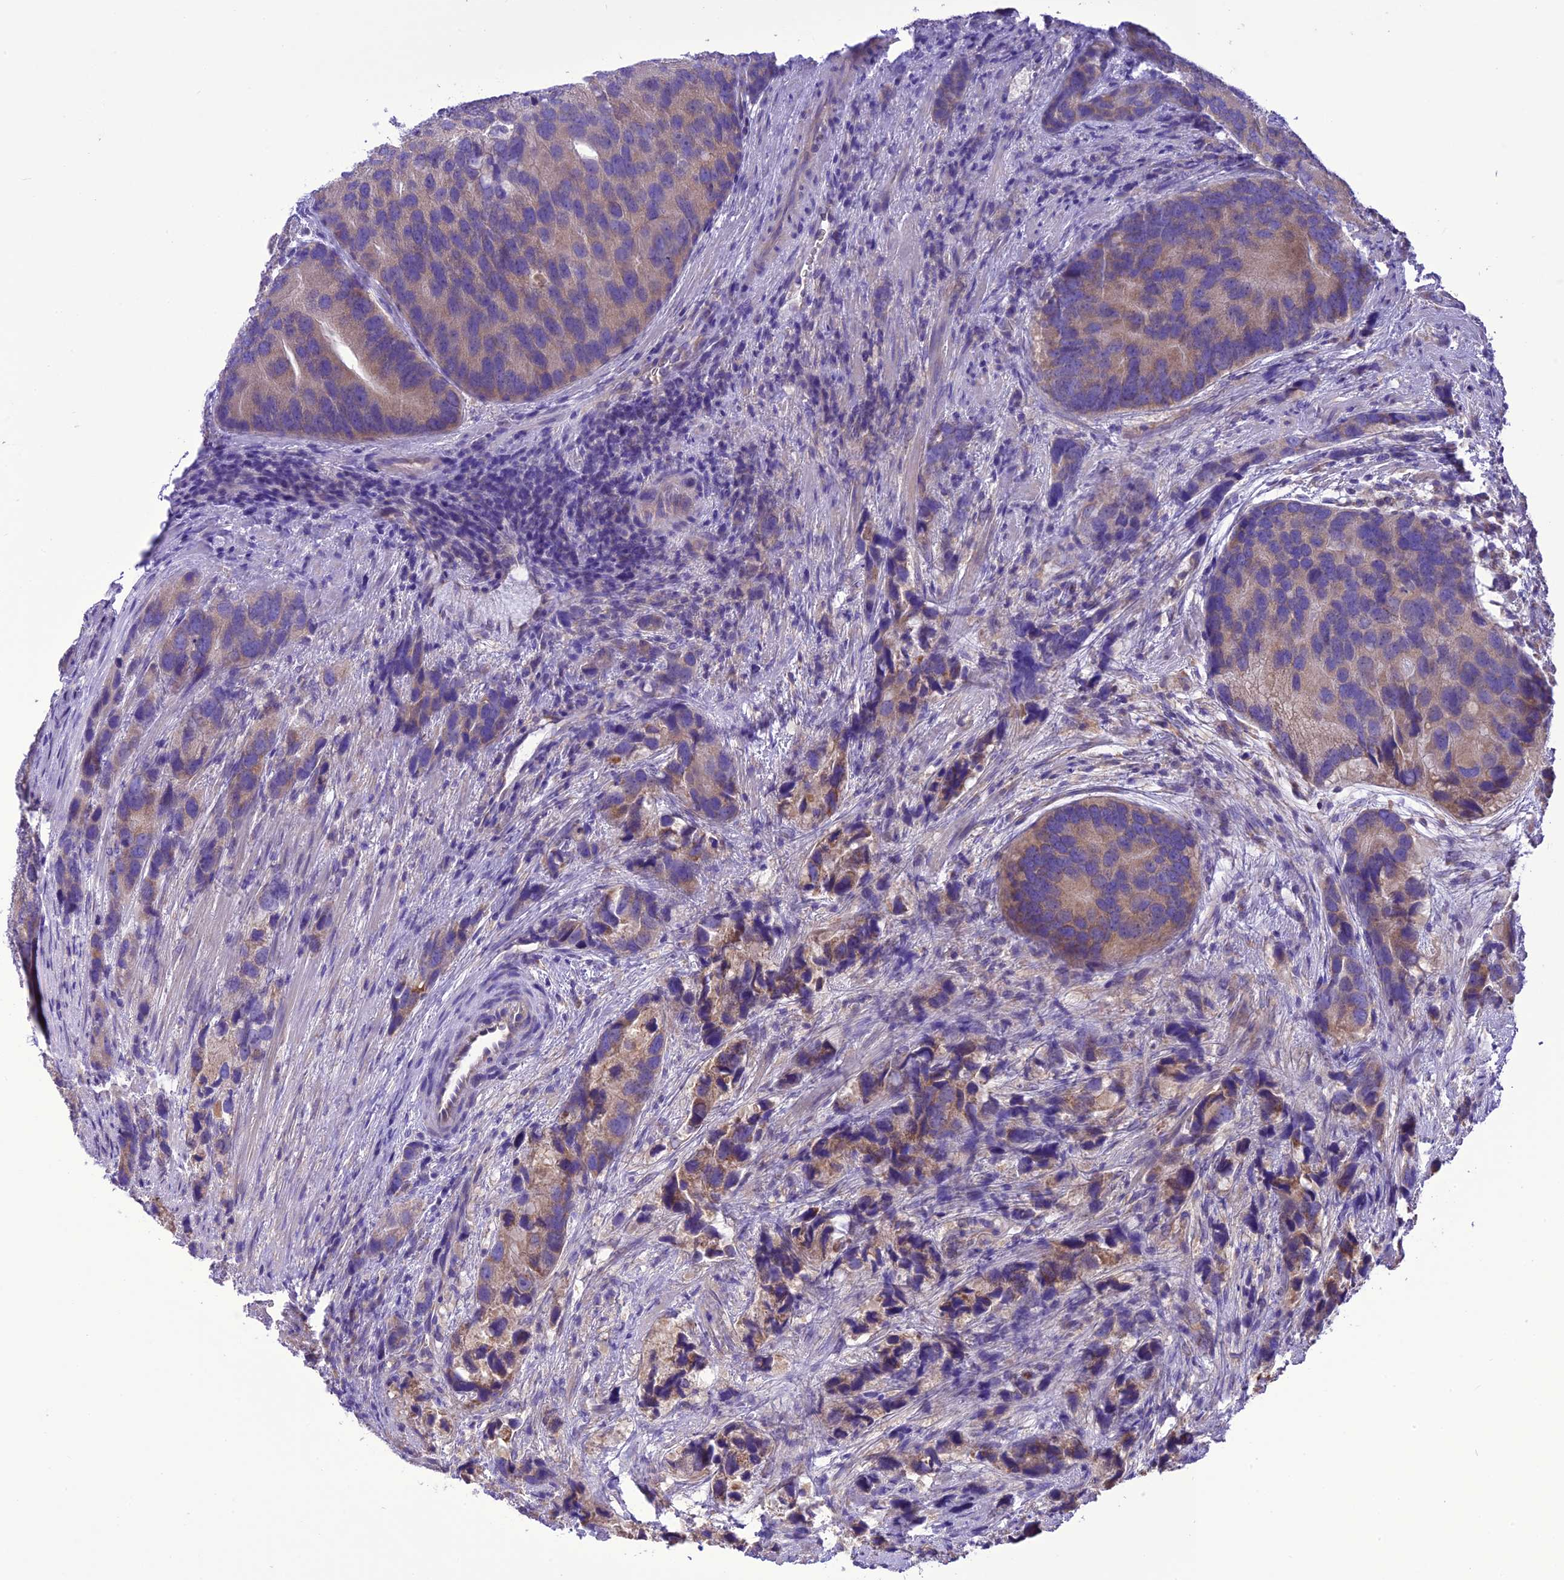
{"staining": {"intensity": "weak", "quantity": "25%-75%", "location": "cytoplasmic/membranous"}, "tissue": "prostate cancer", "cell_type": "Tumor cells", "image_type": "cancer", "snomed": [{"axis": "morphology", "description": "Adenocarcinoma, High grade"}, {"axis": "topography", "description": "Prostate"}], "caption": "Immunohistochemistry of prostate adenocarcinoma (high-grade) shows low levels of weak cytoplasmic/membranous staining in approximately 25%-75% of tumor cells. (Brightfield microscopy of DAB IHC at high magnification).", "gene": "MAP3K12", "patient": {"sex": "male", "age": 62}}